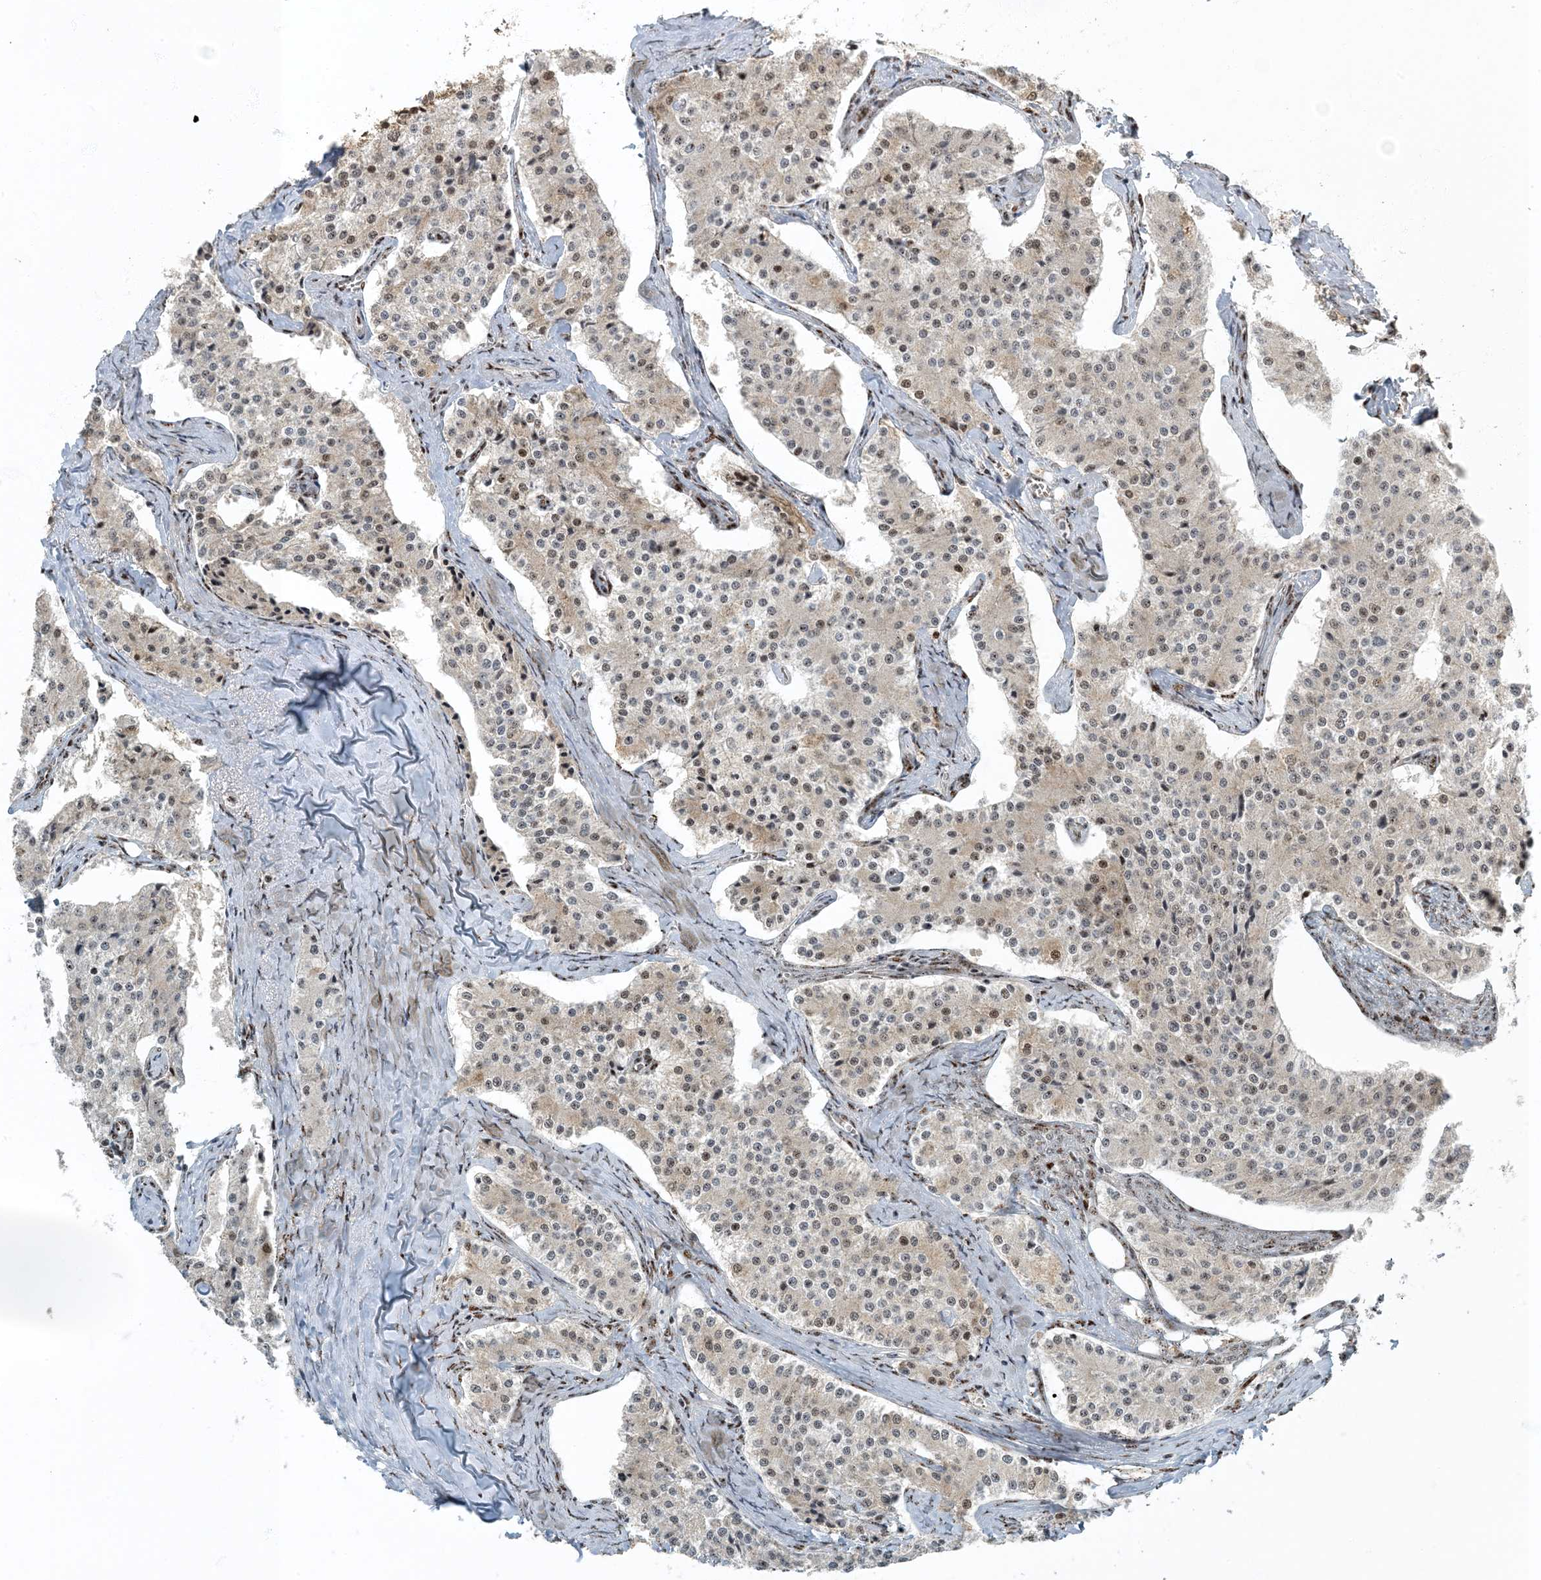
{"staining": {"intensity": "weak", "quantity": "<25%", "location": "nuclear"}, "tissue": "carcinoid", "cell_type": "Tumor cells", "image_type": "cancer", "snomed": [{"axis": "morphology", "description": "Carcinoid, malignant, NOS"}, {"axis": "topography", "description": "Colon"}], "caption": "This is a photomicrograph of immunohistochemistry (IHC) staining of malignant carcinoid, which shows no staining in tumor cells.", "gene": "MBD1", "patient": {"sex": "female", "age": 52}}